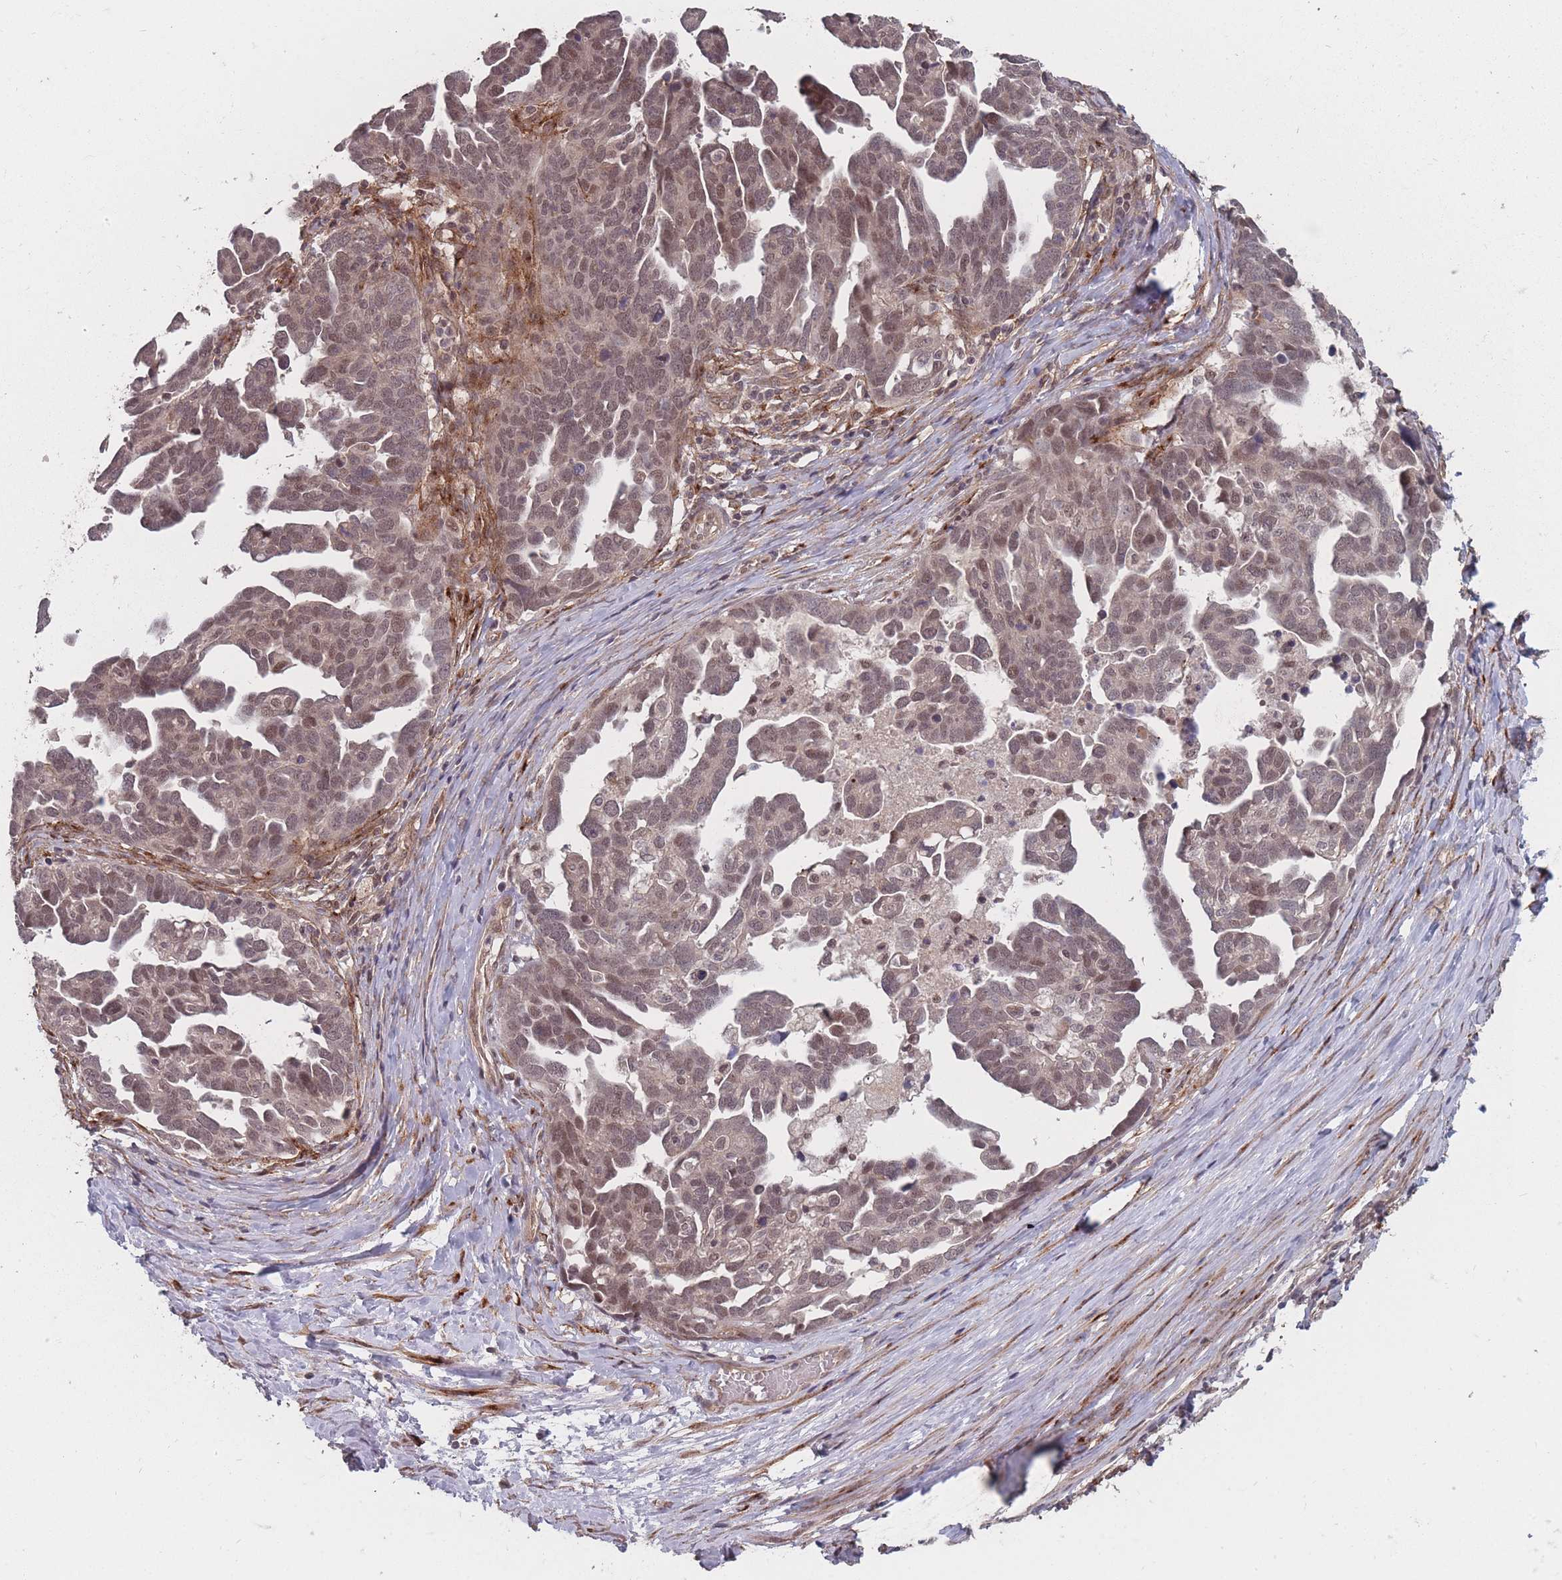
{"staining": {"intensity": "moderate", "quantity": ">75%", "location": "nuclear"}, "tissue": "ovarian cancer", "cell_type": "Tumor cells", "image_type": "cancer", "snomed": [{"axis": "morphology", "description": "Cystadenocarcinoma, serous, NOS"}, {"axis": "topography", "description": "Ovary"}], "caption": "High-power microscopy captured an immunohistochemistry photomicrograph of serous cystadenocarcinoma (ovarian), revealing moderate nuclear positivity in approximately >75% of tumor cells.", "gene": "CNTRL", "patient": {"sex": "female", "age": 54}}